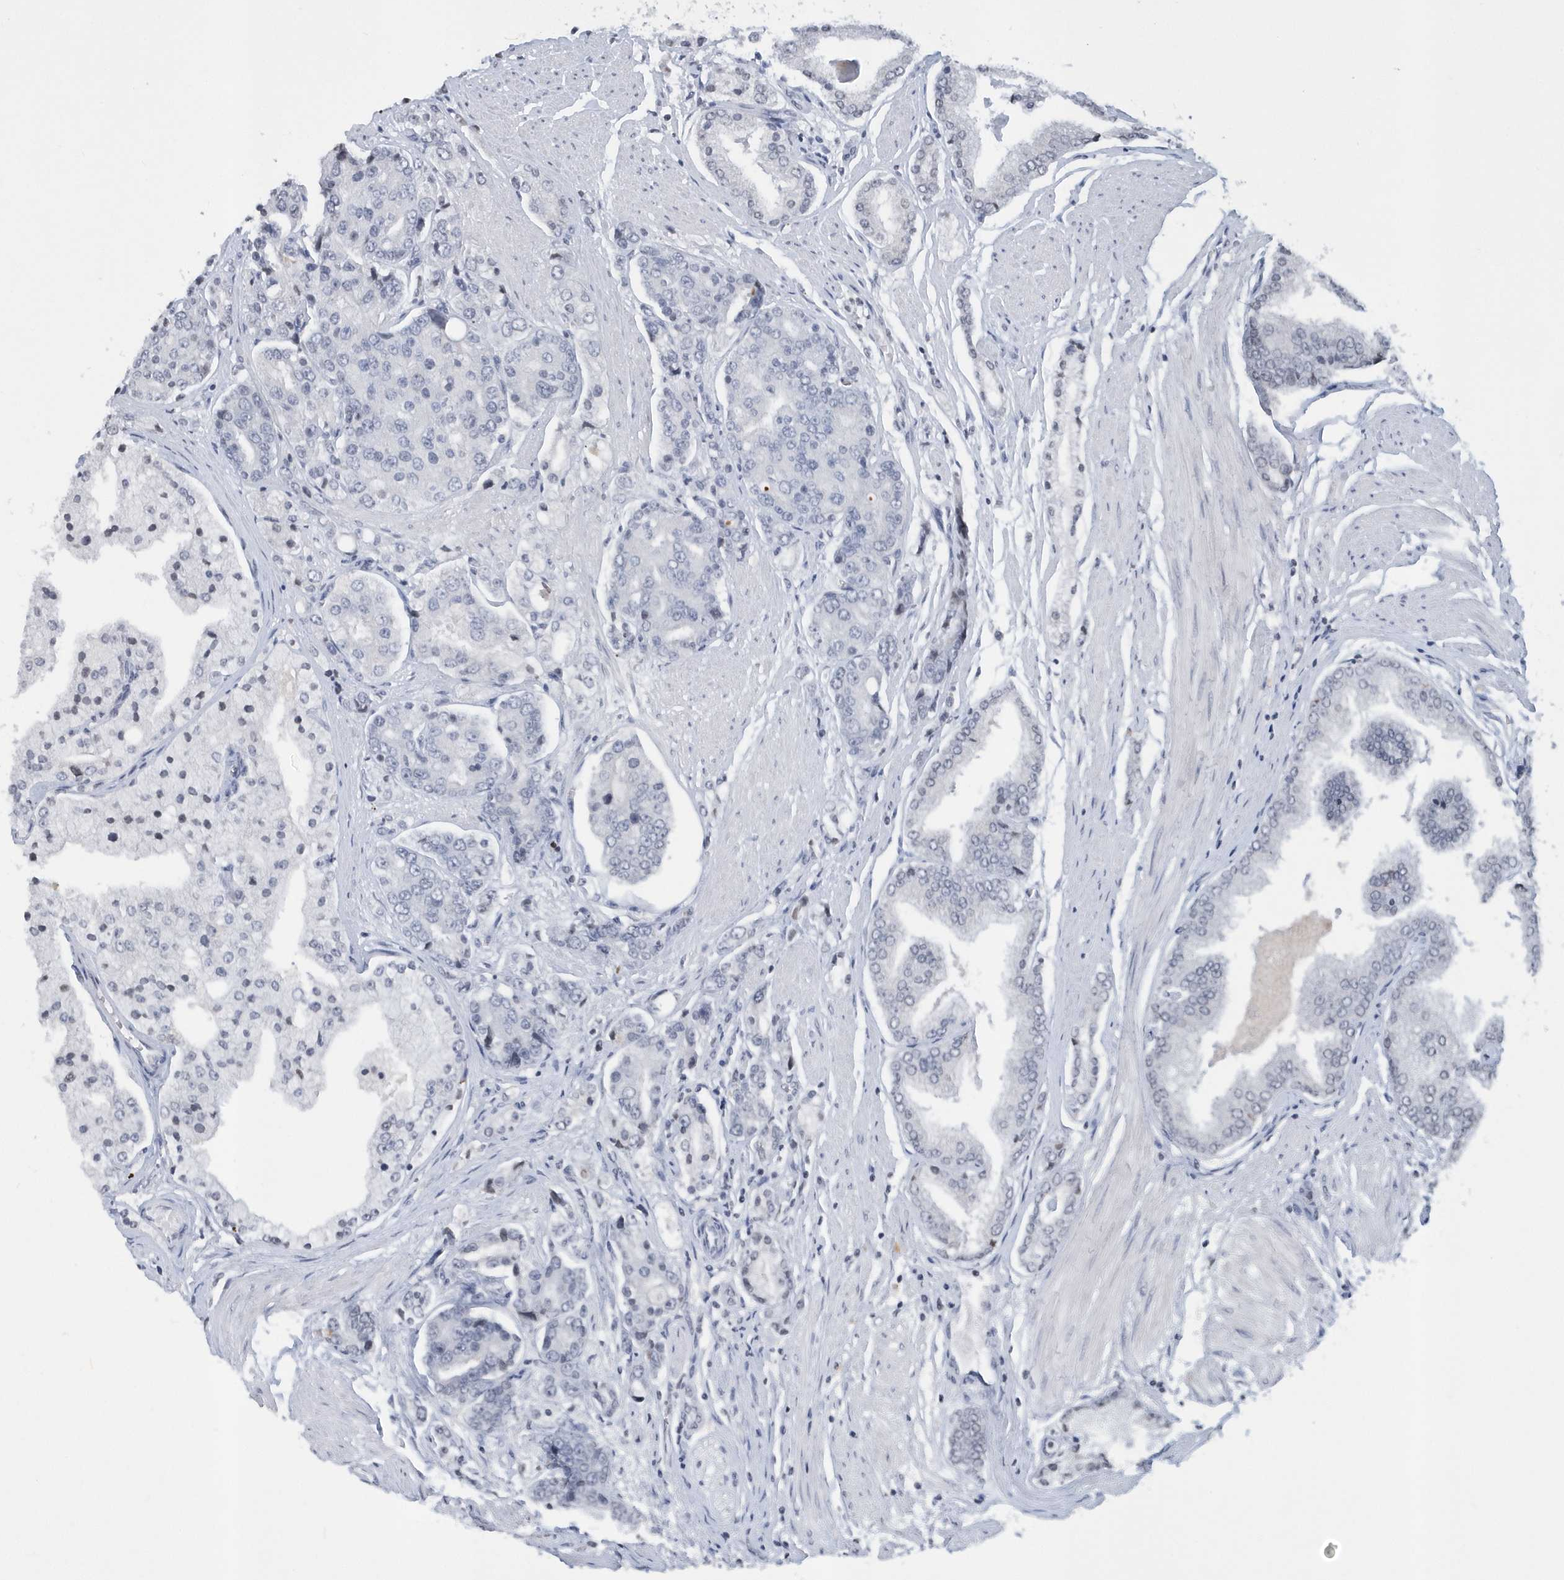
{"staining": {"intensity": "negative", "quantity": "none", "location": "none"}, "tissue": "prostate cancer", "cell_type": "Tumor cells", "image_type": "cancer", "snomed": [{"axis": "morphology", "description": "Adenocarcinoma, High grade"}, {"axis": "topography", "description": "Prostate"}], "caption": "There is no significant positivity in tumor cells of adenocarcinoma (high-grade) (prostate). Brightfield microscopy of immunohistochemistry (IHC) stained with DAB (3,3'-diaminobenzidine) (brown) and hematoxylin (blue), captured at high magnification.", "gene": "VWA5B2", "patient": {"sex": "male", "age": 50}}